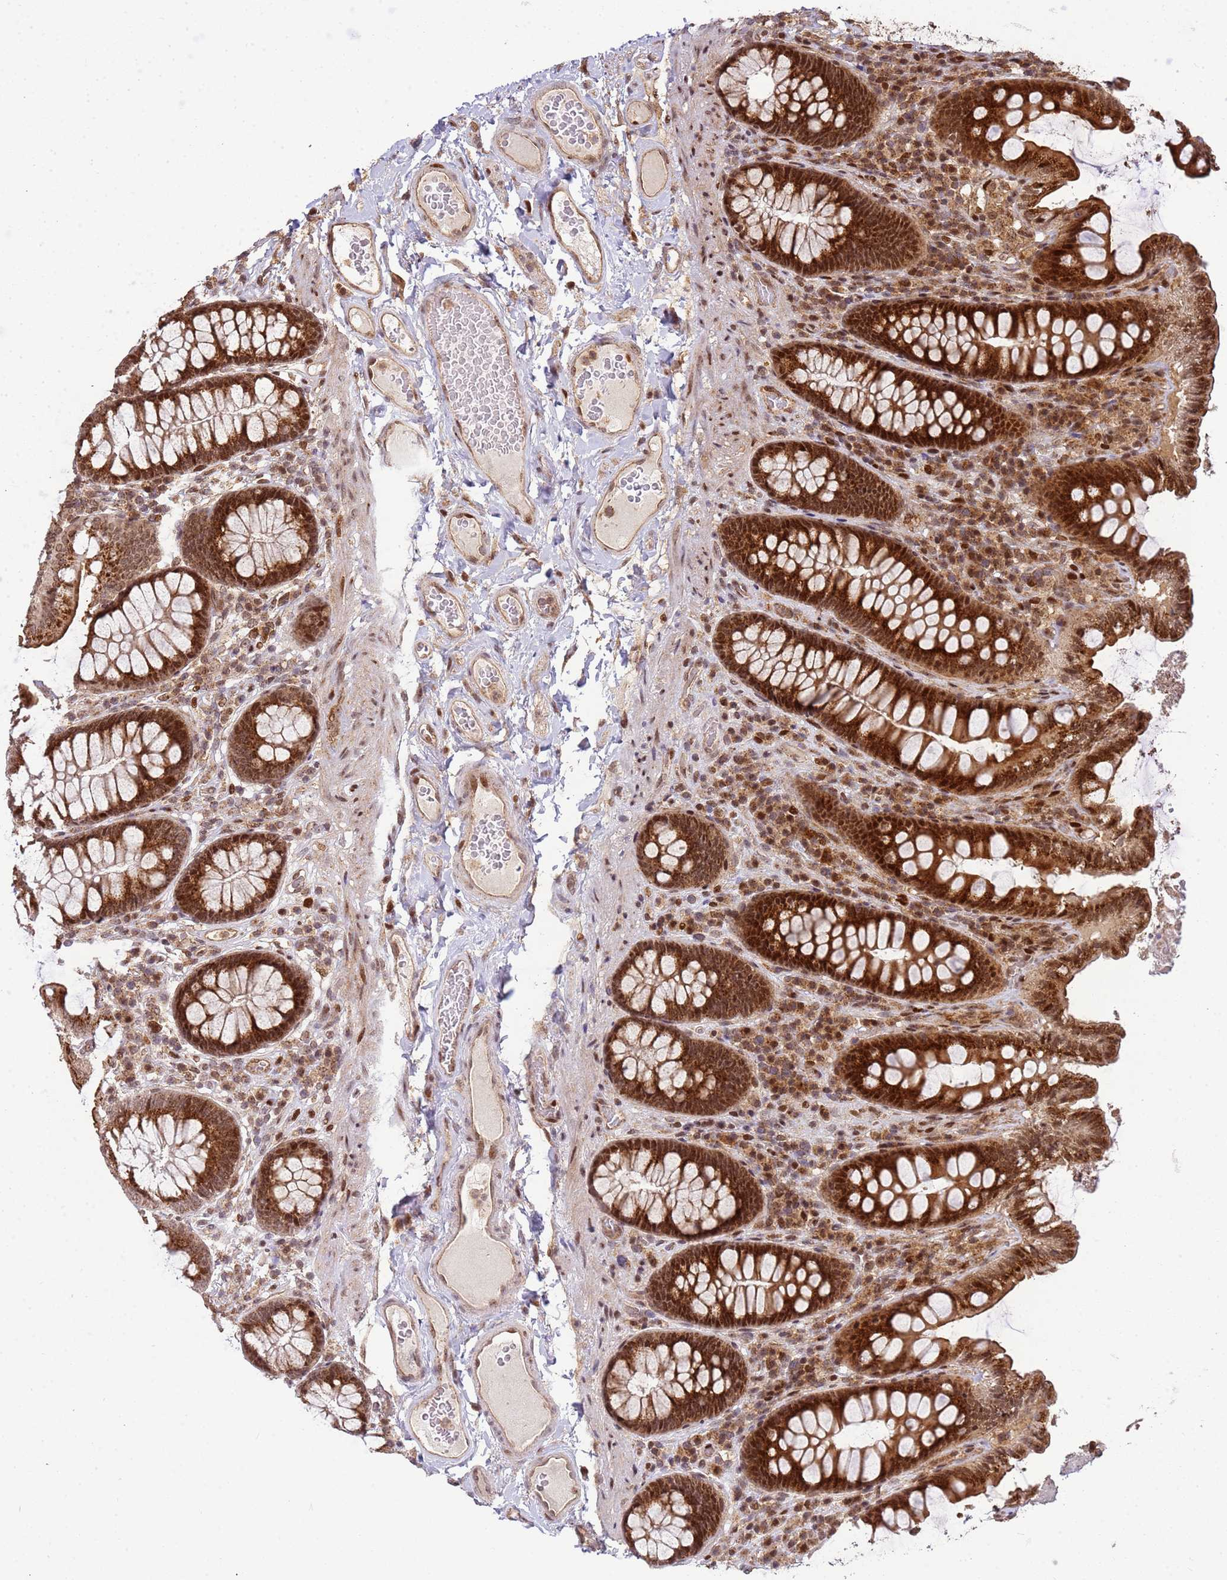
{"staining": {"intensity": "moderate", "quantity": ">75%", "location": "cytoplasmic/membranous,nuclear"}, "tissue": "colon", "cell_type": "Endothelial cells", "image_type": "normal", "snomed": [{"axis": "morphology", "description": "Normal tissue, NOS"}, {"axis": "topography", "description": "Colon"}], "caption": "Immunohistochemical staining of unremarkable colon displays moderate cytoplasmic/membranous,nuclear protein expression in about >75% of endothelial cells. The protein is stained brown, and the nuclei are stained in blue (DAB IHC with brightfield microscopy, high magnification).", "gene": "PEX14", "patient": {"sex": "male", "age": 84}}